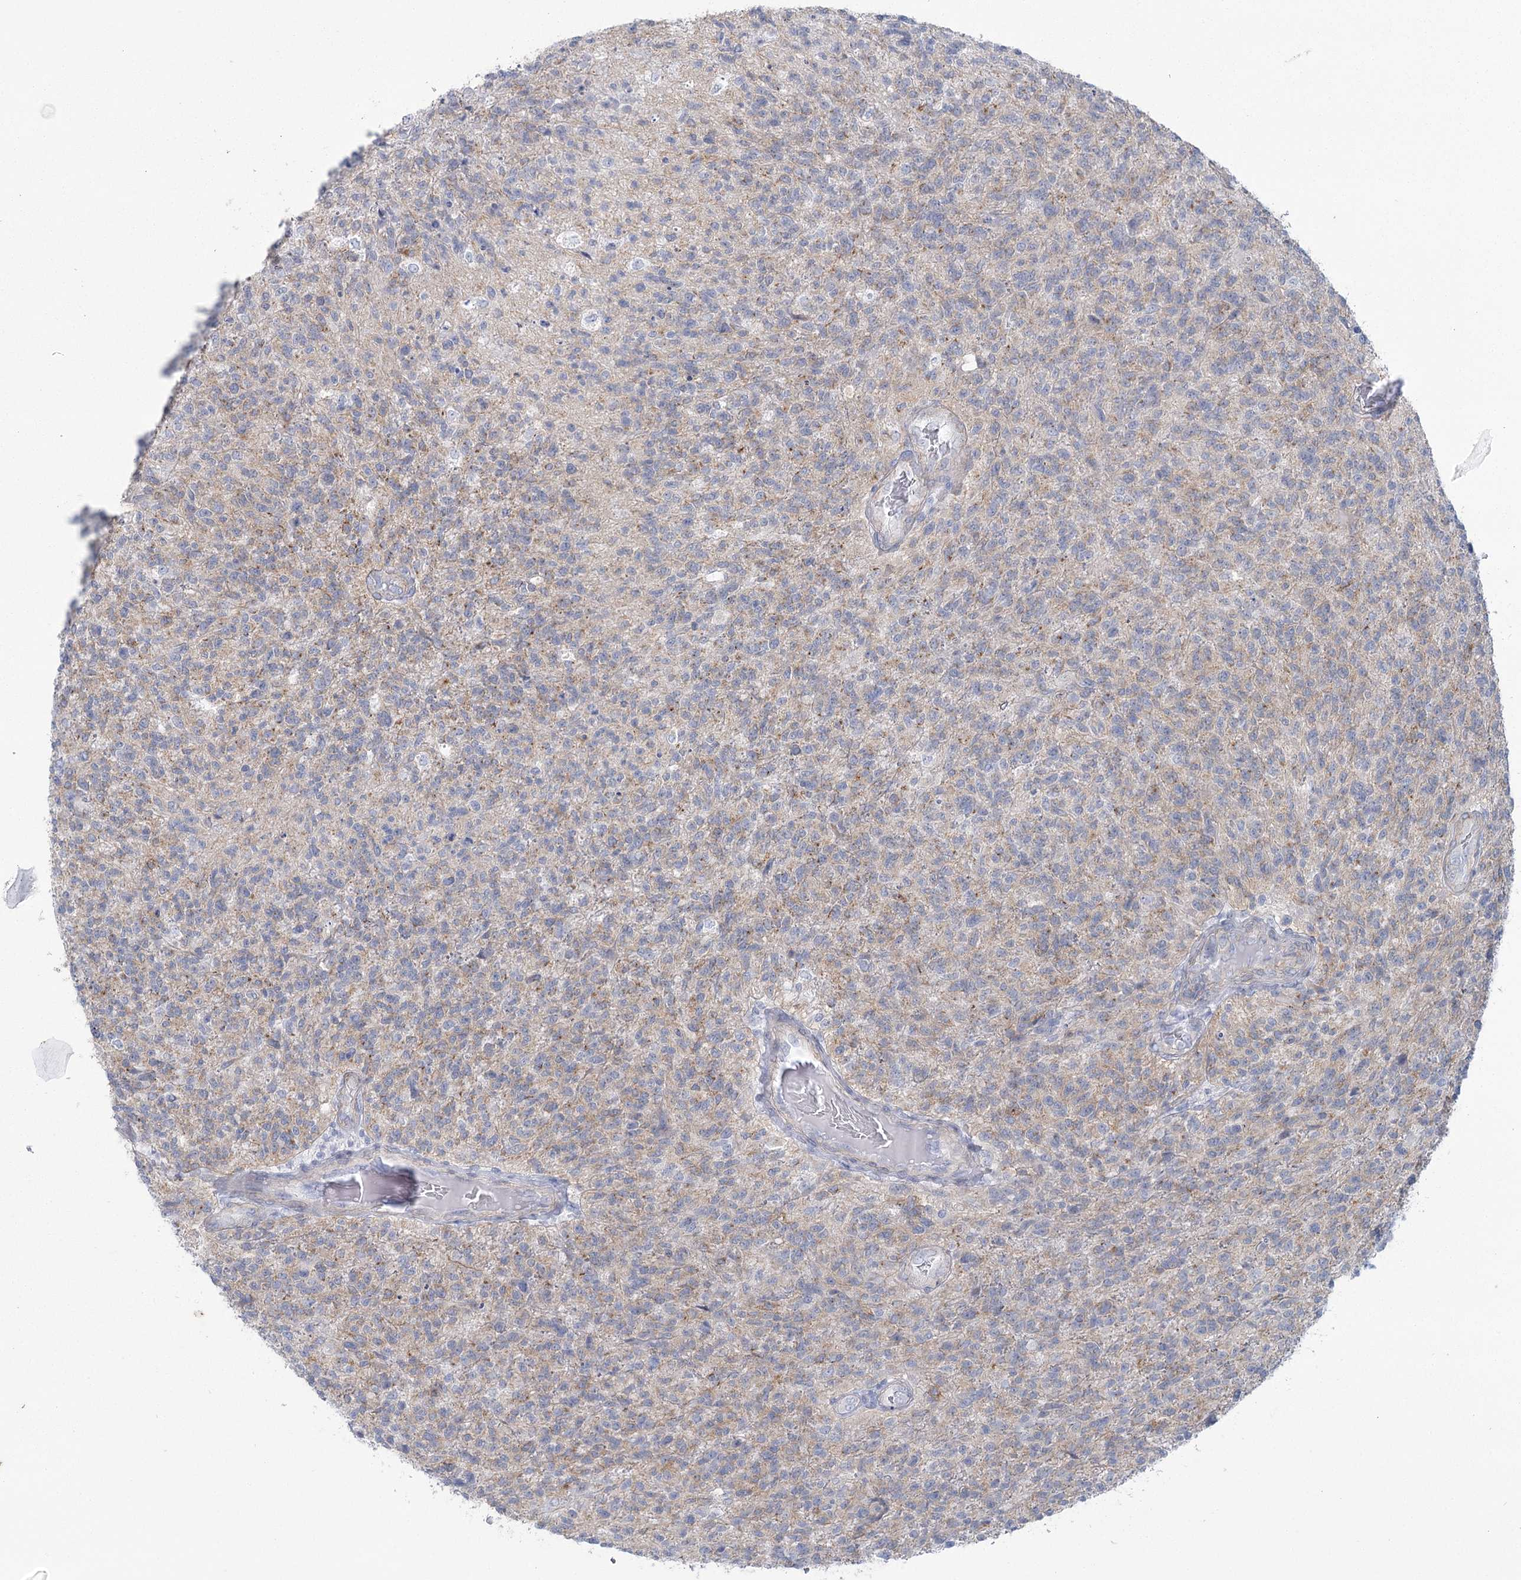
{"staining": {"intensity": "negative", "quantity": "none", "location": "none"}, "tissue": "glioma", "cell_type": "Tumor cells", "image_type": "cancer", "snomed": [{"axis": "morphology", "description": "Glioma, malignant, High grade"}, {"axis": "topography", "description": "Brain"}], "caption": "Immunohistochemical staining of glioma shows no significant positivity in tumor cells. (Brightfield microscopy of DAB (3,3'-diaminobenzidine) immunohistochemistry at high magnification).", "gene": "CCDC88A", "patient": {"sex": "male", "age": 56}}